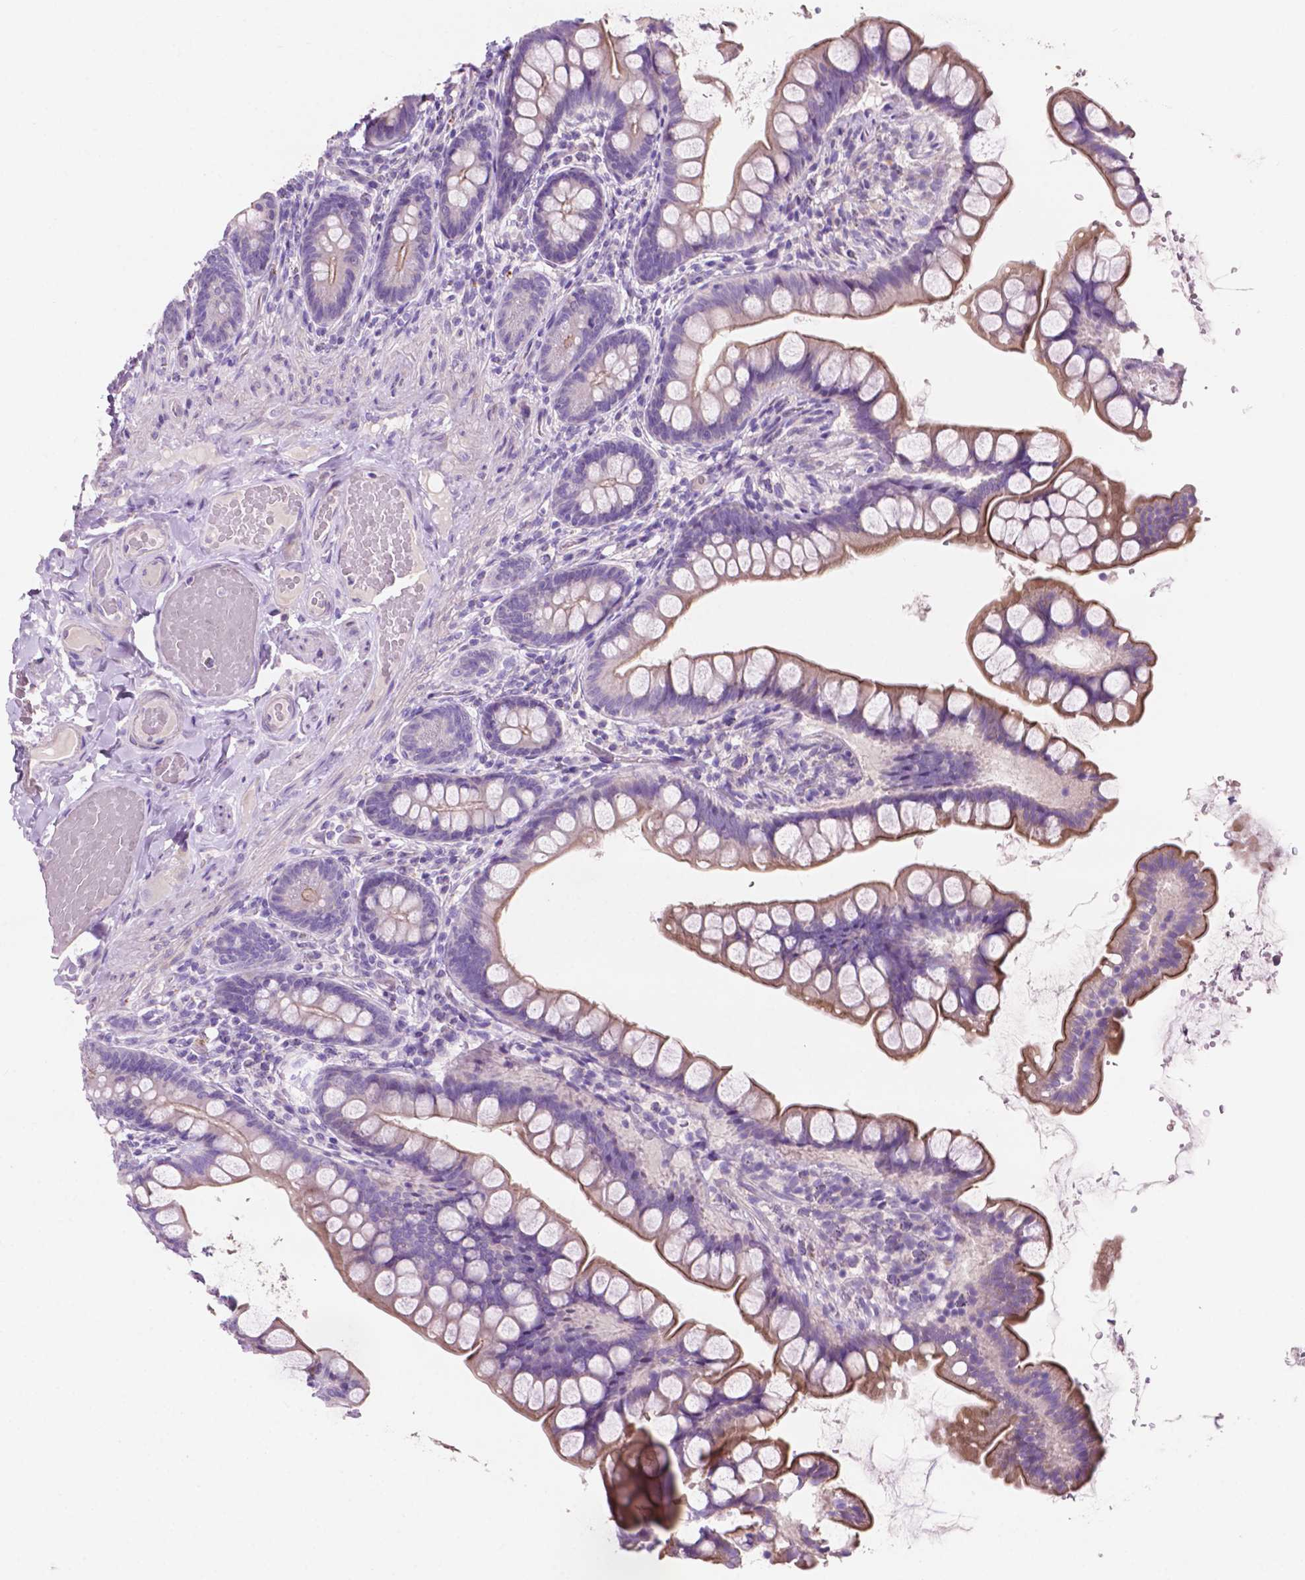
{"staining": {"intensity": "moderate", "quantity": "<25%", "location": "cytoplasmic/membranous"}, "tissue": "small intestine", "cell_type": "Glandular cells", "image_type": "normal", "snomed": [{"axis": "morphology", "description": "Normal tissue, NOS"}, {"axis": "topography", "description": "Small intestine"}], "caption": "This is an image of IHC staining of unremarkable small intestine, which shows moderate expression in the cytoplasmic/membranous of glandular cells.", "gene": "CLDN17", "patient": {"sex": "male", "age": 70}}